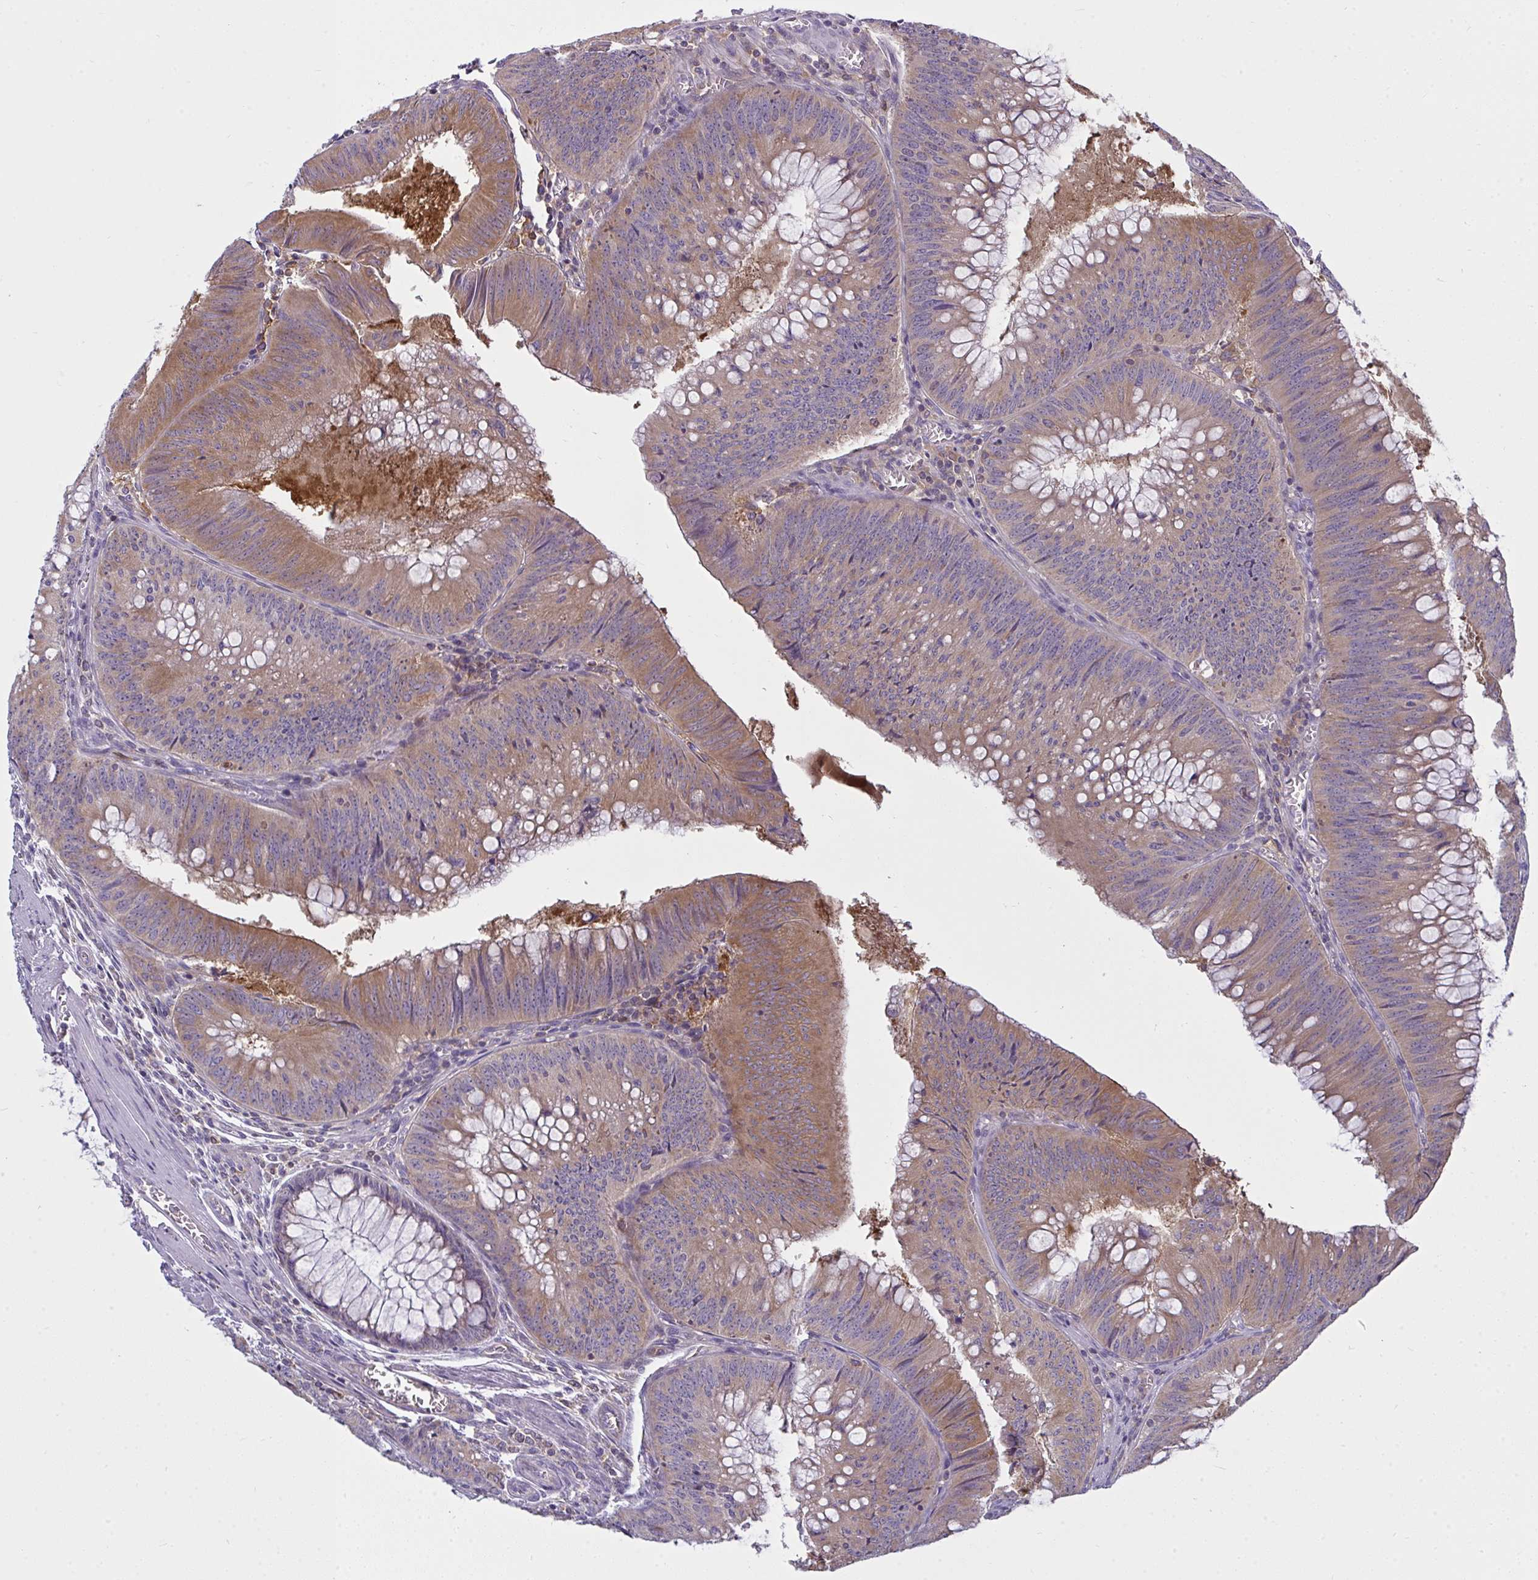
{"staining": {"intensity": "moderate", "quantity": ">75%", "location": "cytoplasmic/membranous"}, "tissue": "colorectal cancer", "cell_type": "Tumor cells", "image_type": "cancer", "snomed": [{"axis": "morphology", "description": "Adenocarcinoma, NOS"}, {"axis": "topography", "description": "Rectum"}], "caption": "Moderate cytoplasmic/membranous protein staining is present in approximately >75% of tumor cells in adenocarcinoma (colorectal).", "gene": "SLC30A6", "patient": {"sex": "female", "age": 72}}